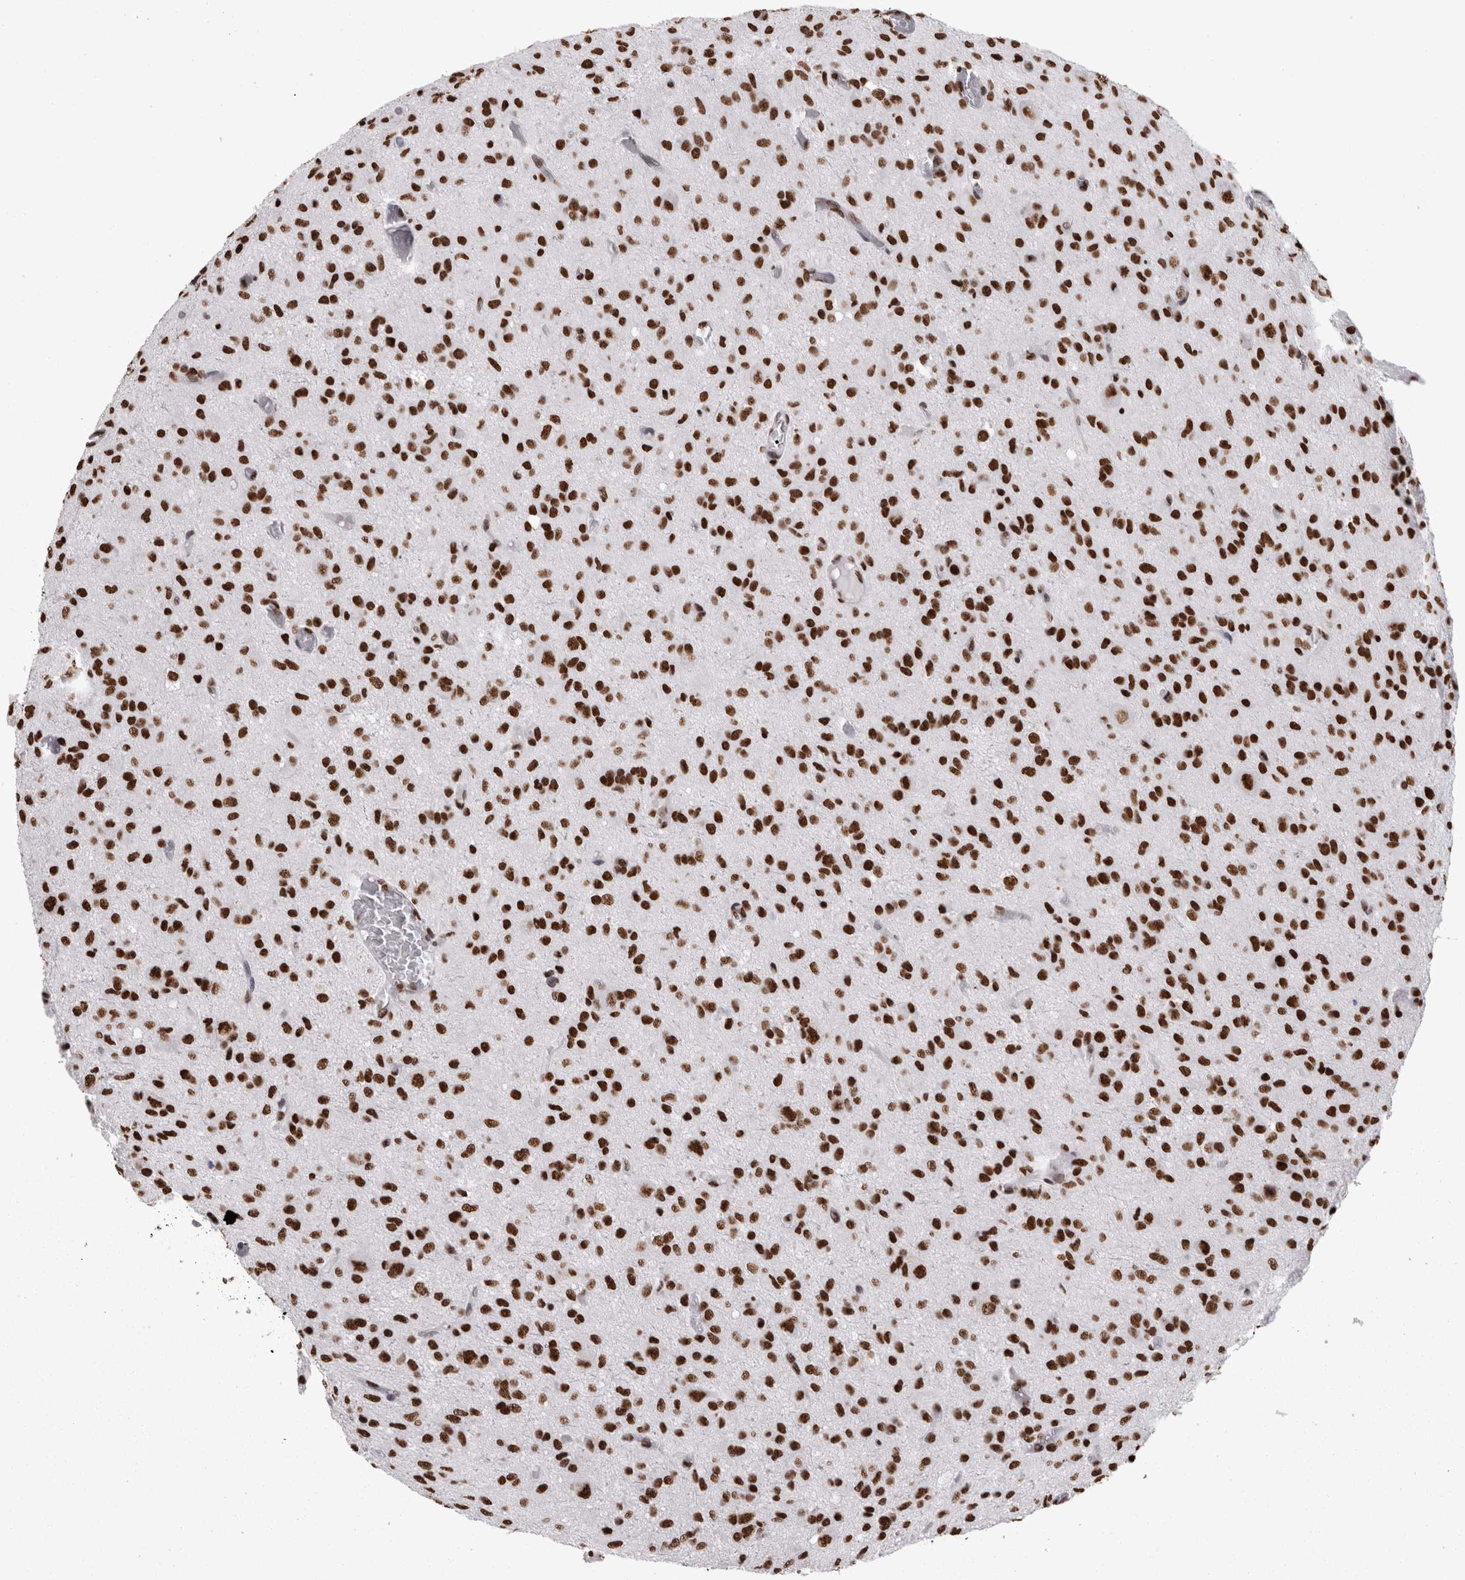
{"staining": {"intensity": "strong", "quantity": ">75%", "location": "nuclear"}, "tissue": "glioma", "cell_type": "Tumor cells", "image_type": "cancer", "snomed": [{"axis": "morphology", "description": "Glioma, malignant, High grade"}, {"axis": "topography", "description": "Brain"}], "caption": "Strong nuclear protein staining is present in approximately >75% of tumor cells in malignant glioma (high-grade). (DAB IHC, brown staining for protein, blue staining for nuclei).", "gene": "HNRNPM", "patient": {"sex": "female", "age": 59}}